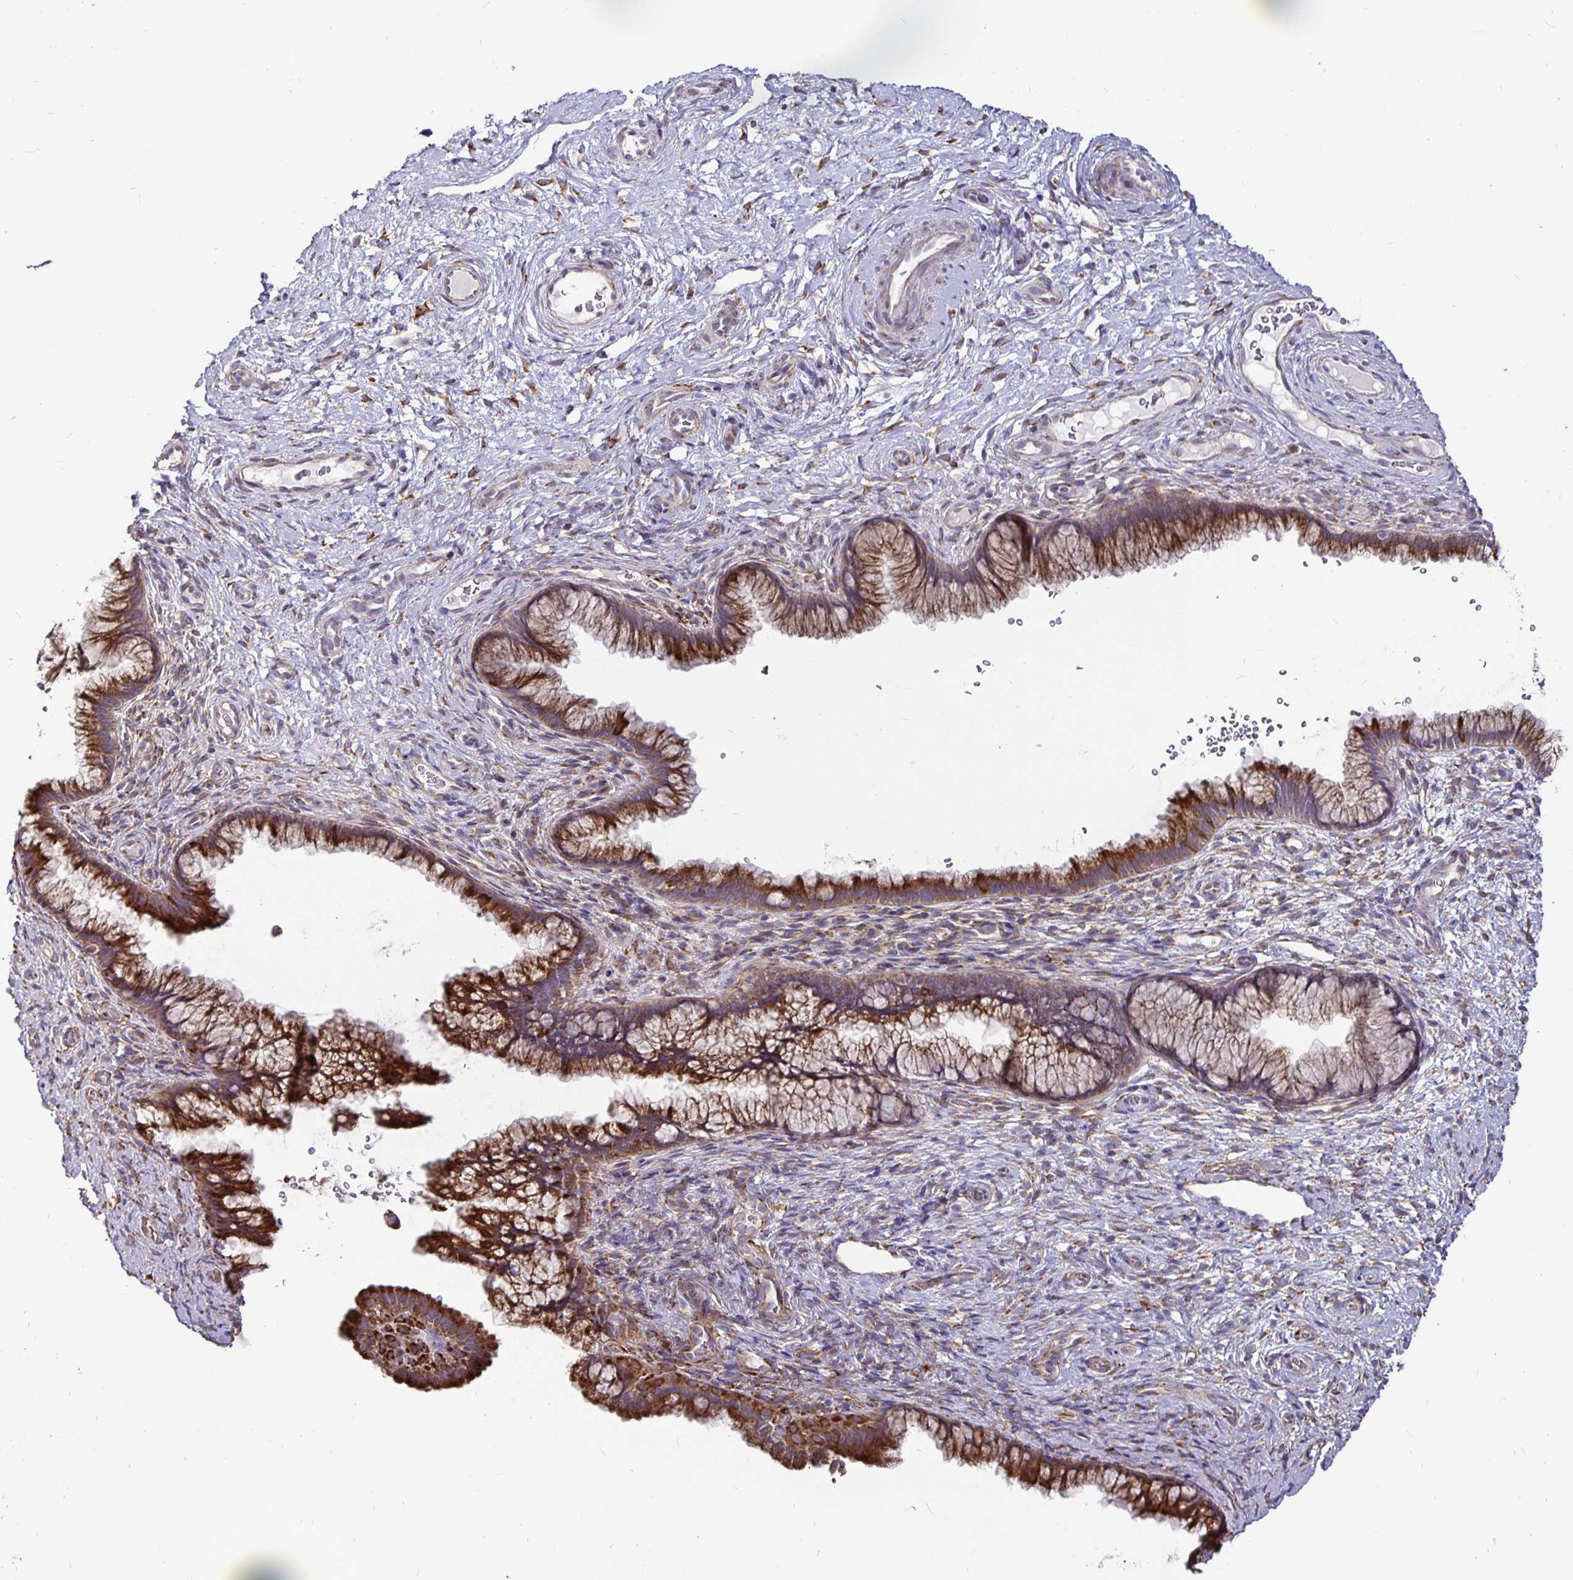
{"staining": {"intensity": "strong", "quantity": ">75%", "location": "cytoplasmic/membranous"}, "tissue": "cervix", "cell_type": "Glandular cells", "image_type": "normal", "snomed": [{"axis": "morphology", "description": "Normal tissue, NOS"}, {"axis": "topography", "description": "Cervix"}], "caption": "Cervix stained with DAB (3,3'-diaminobenzidine) IHC exhibits high levels of strong cytoplasmic/membranous positivity in approximately >75% of glandular cells.", "gene": "P4HA2", "patient": {"sex": "female", "age": 34}}